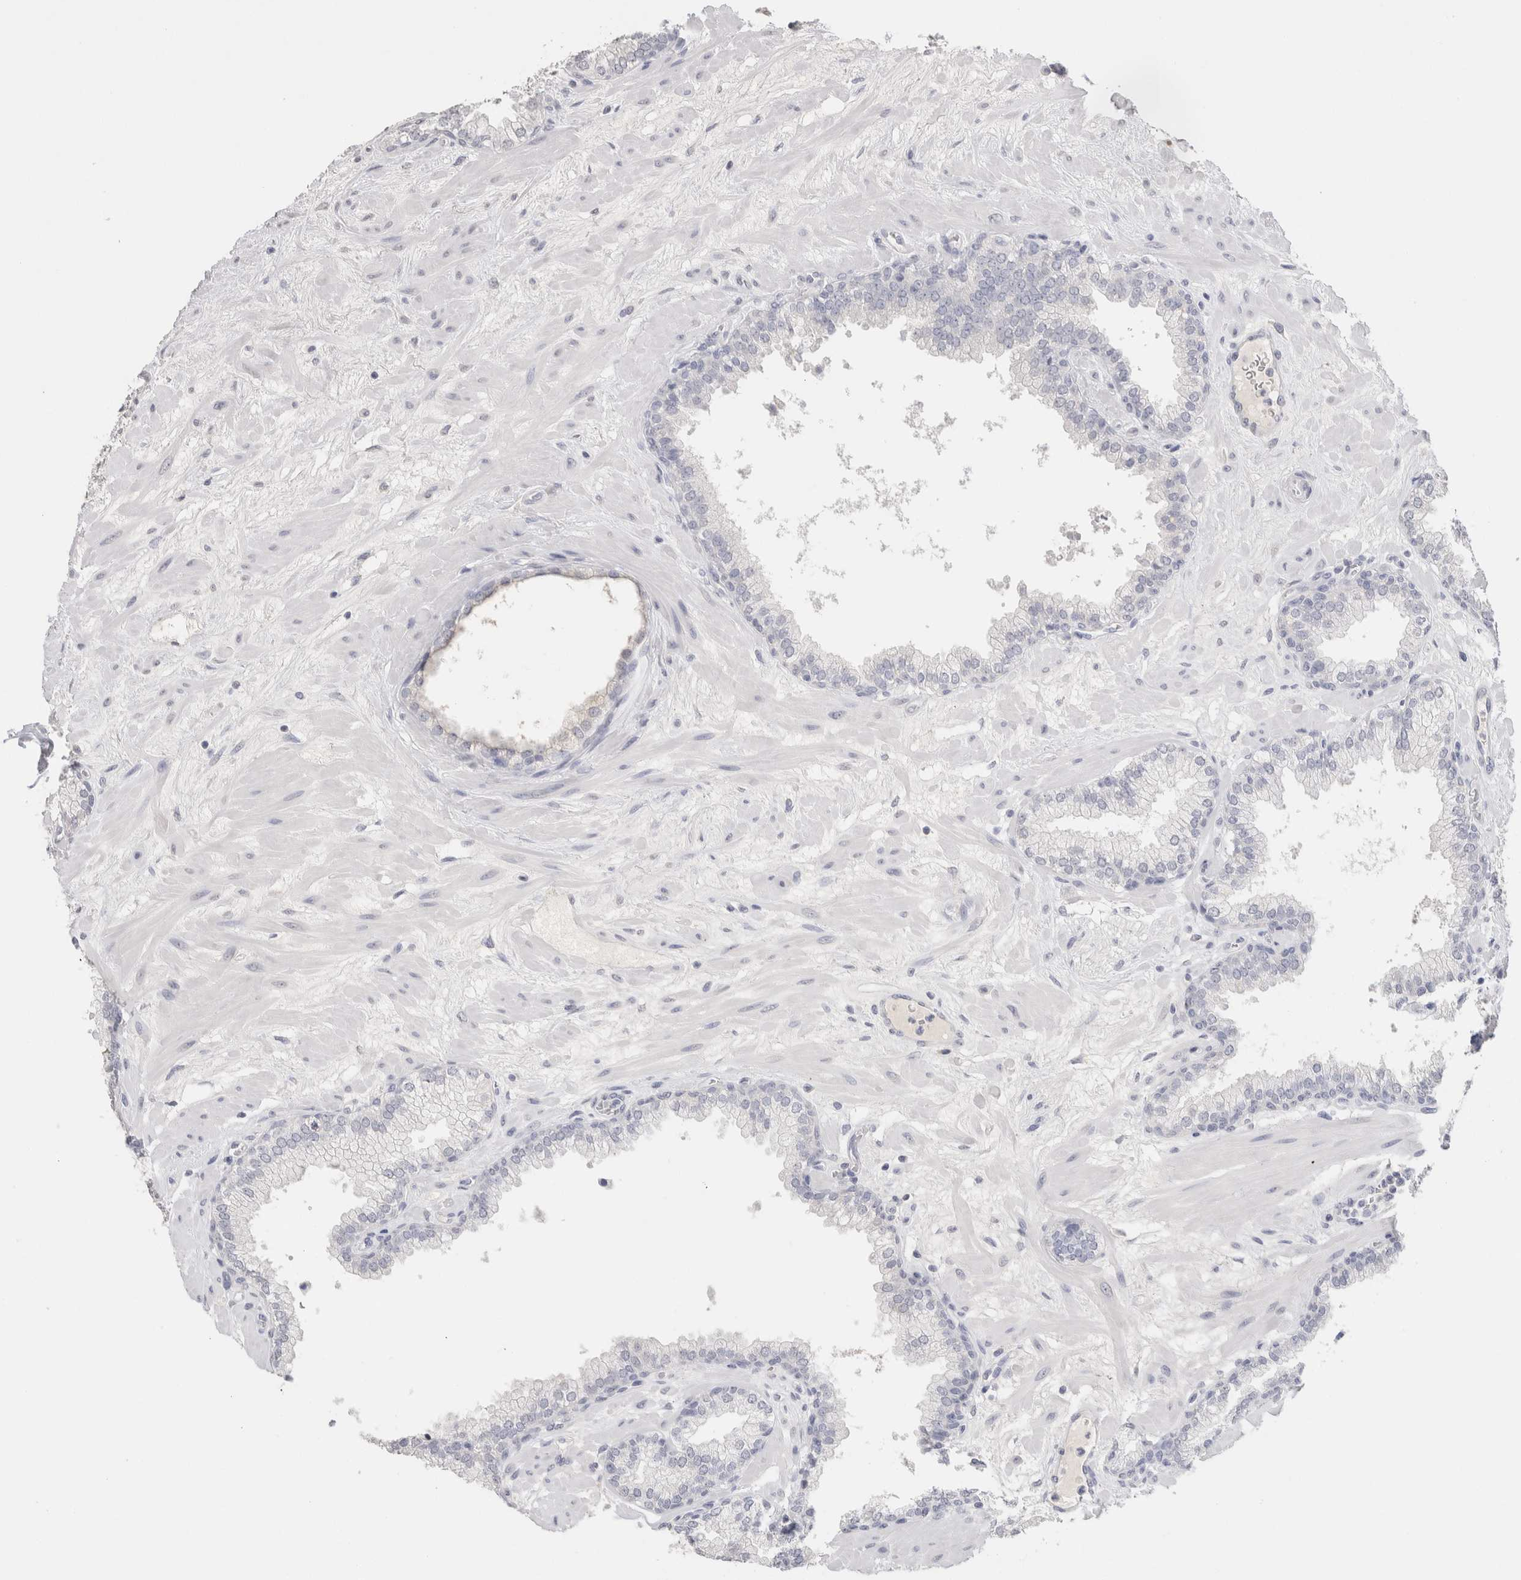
{"staining": {"intensity": "negative", "quantity": "none", "location": "none"}, "tissue": "prostate", "cell_type": "Glandular cells", "image_type": "normal", "snomed": [{"axis": "morphology", "description": "Normal tissue, NOS"}, {"axis": "morphology", "description": "Urothelial carcinoma, Low grade"}, {"axis": "topography", "description": "Urinary bladder"}, {"axis": "topography", "description": "Prostate"}], "caption": "Prostate was stained to show a protein in brown. There is no significant expression in glandular cells. (DAB immunohistochemistry with hematoxylin counter stain).", "gene": "LAMP3", "patient": {"sex": "male", "age": 60}}